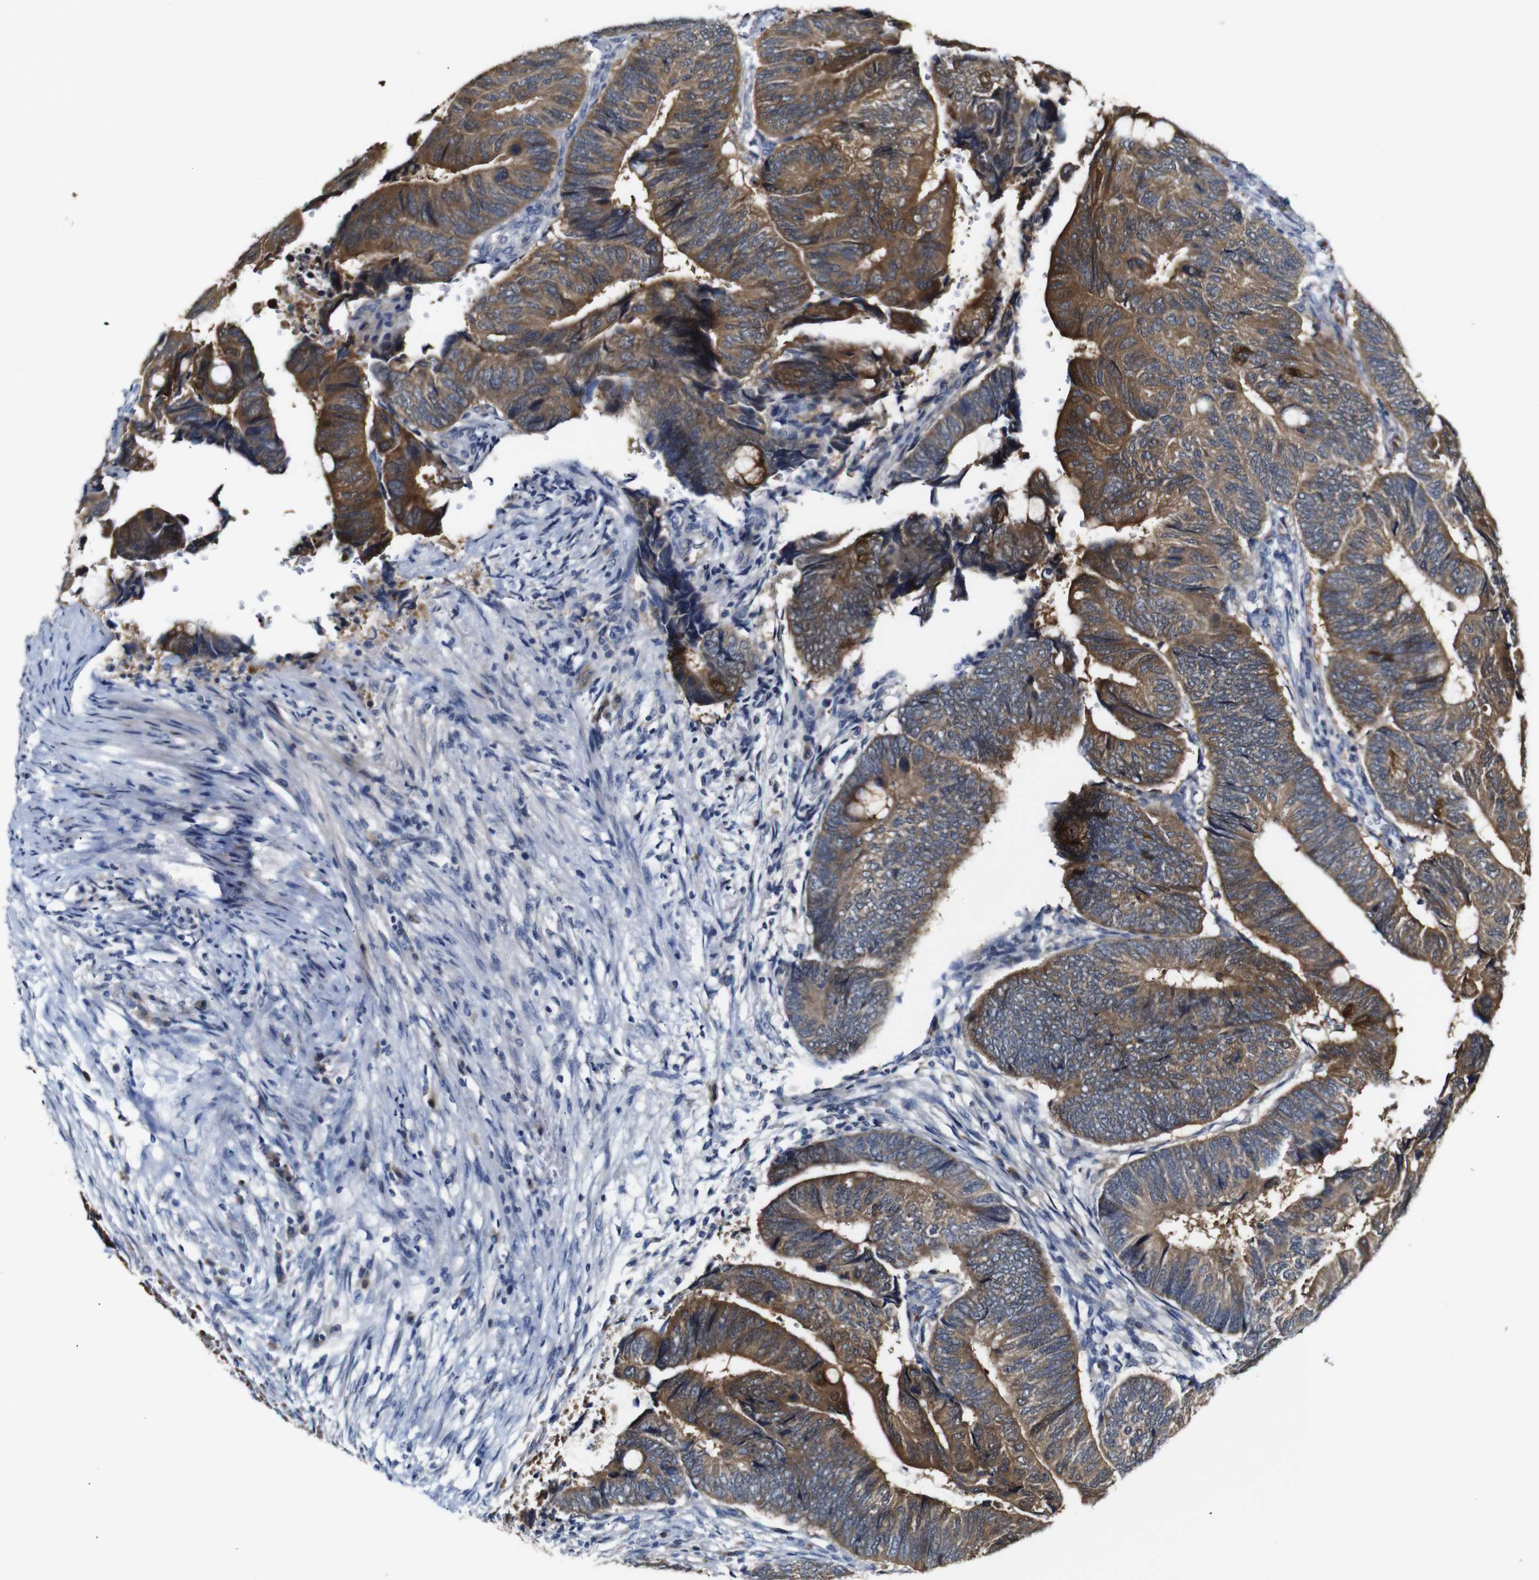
{"staining": {"intensity": "strong", "quantity": ">75%", "location": "cytoplasmic/membranous"}, "tissue": "colorectal cancer", "cell_type": "Tumor cells", "image_type": "cancer", "snomed": [{"axis": "morphology", "description": "Normal tissue, NOS"}, {"axis": "morphology", "description": "Adenocarcinoma, NOS"}, {"axis": "topography", "description": "Rectum"}, {"axis": "topography", "description": "Peripheral nerve tissue"}], "caption": "Tumor cells exhibit high levels of strong cytoplasmic/membranous staining in approximately >75% of cells in adenocarcinoma (colorectal).", "gene": "TBC1D32", "patient": {"sex": "male", "age": 92}}